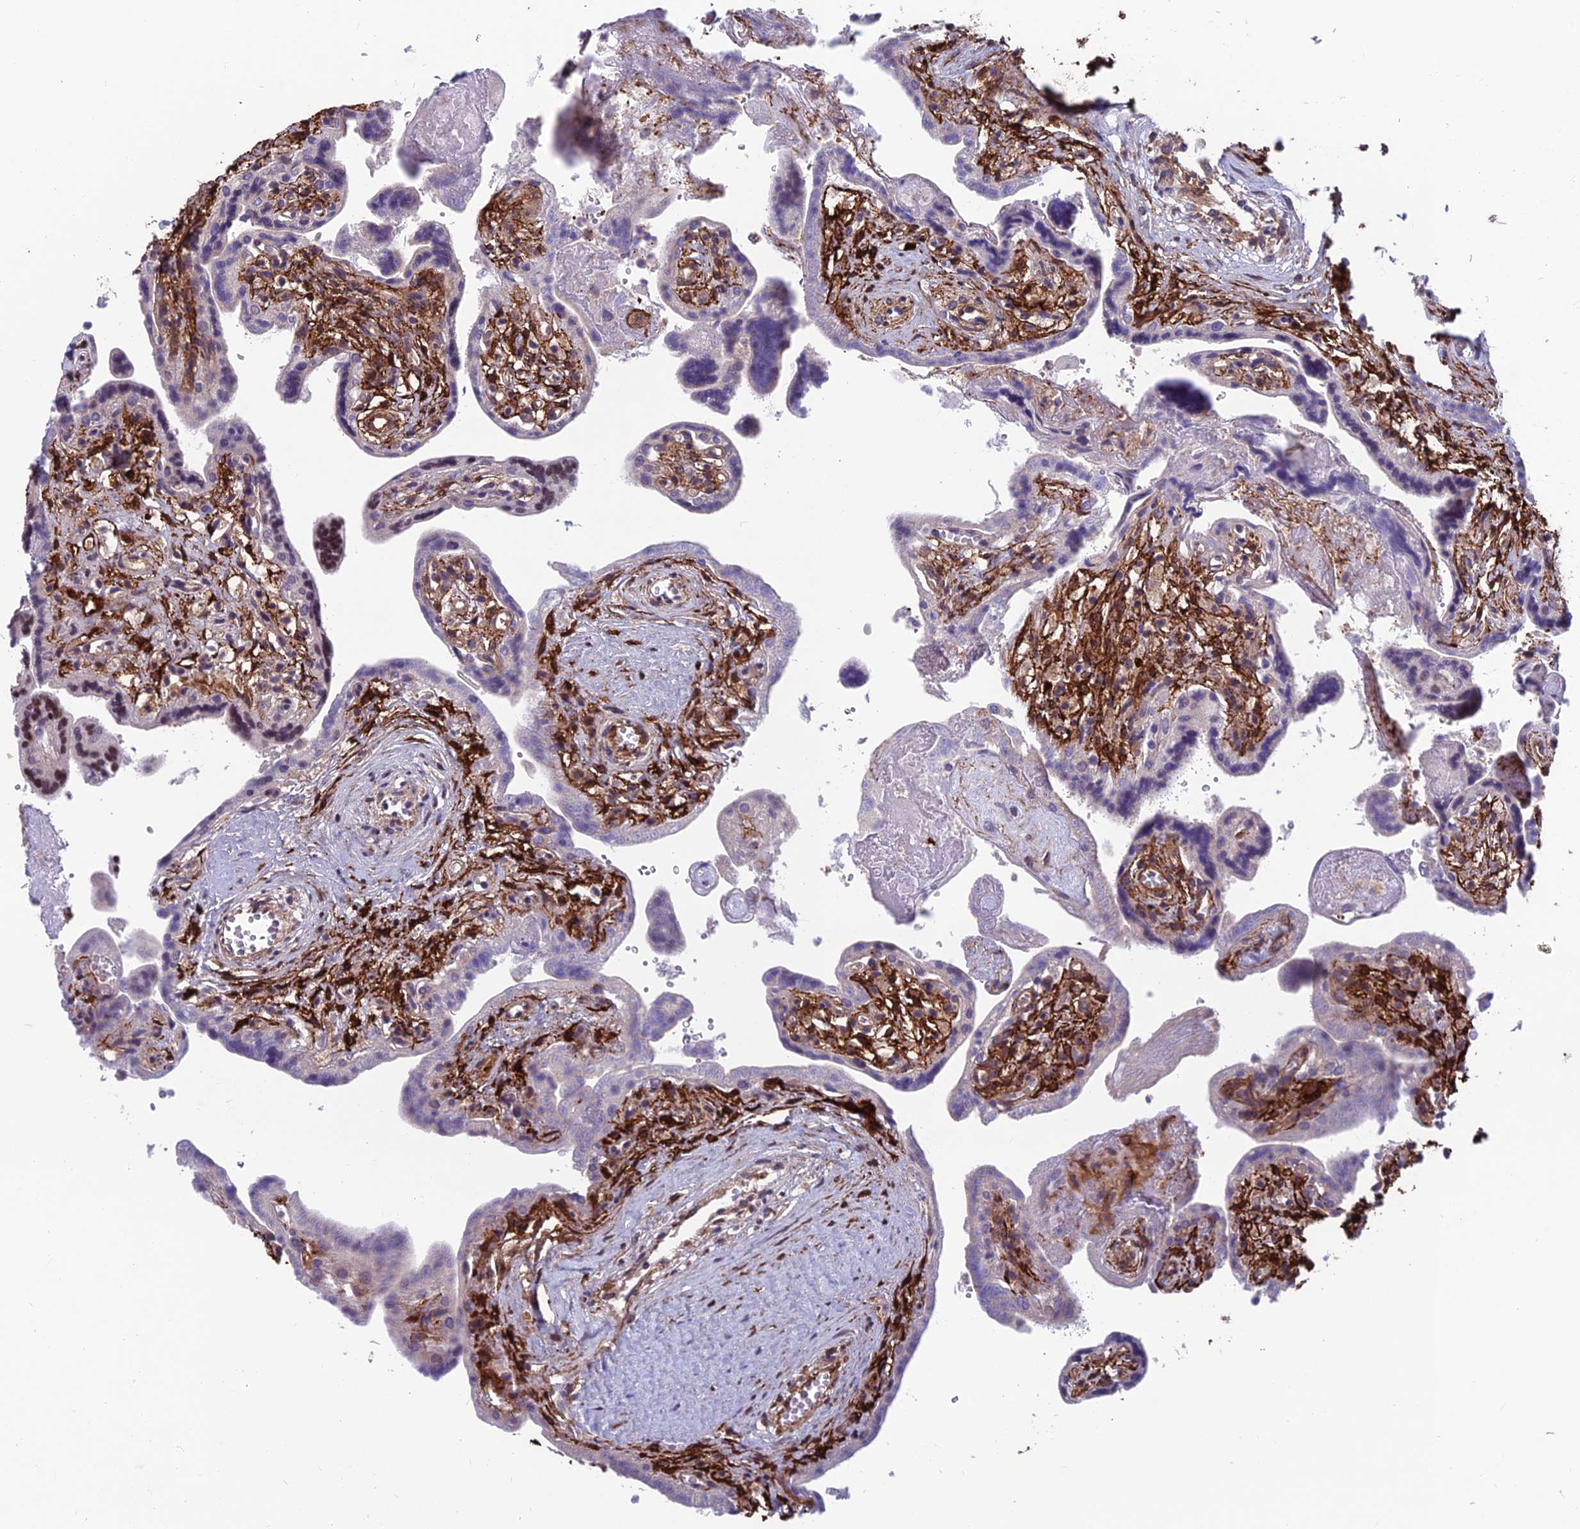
{"staining": {"intensity": "moderate", "quantity": ">75%", "location": "cytoplasmic/membranous"}, "tissue": "placenta", "cell_type": "Decidual cells", "image_type": "normal", "snomed": [{"axis": "morphology", "description": "Normal tissue, NOS"}, {"axis": "topography", "description": "Placenta"}], "caption": "This histopathology image demonstrates immunohistochemistry staining of normal placenta, with medium moderate cytoplasmic/membranous expression in approximately >75% of decidual cells.", "gene": "RTN4RL1", "patient": {"sex": "female", "age": 37}}